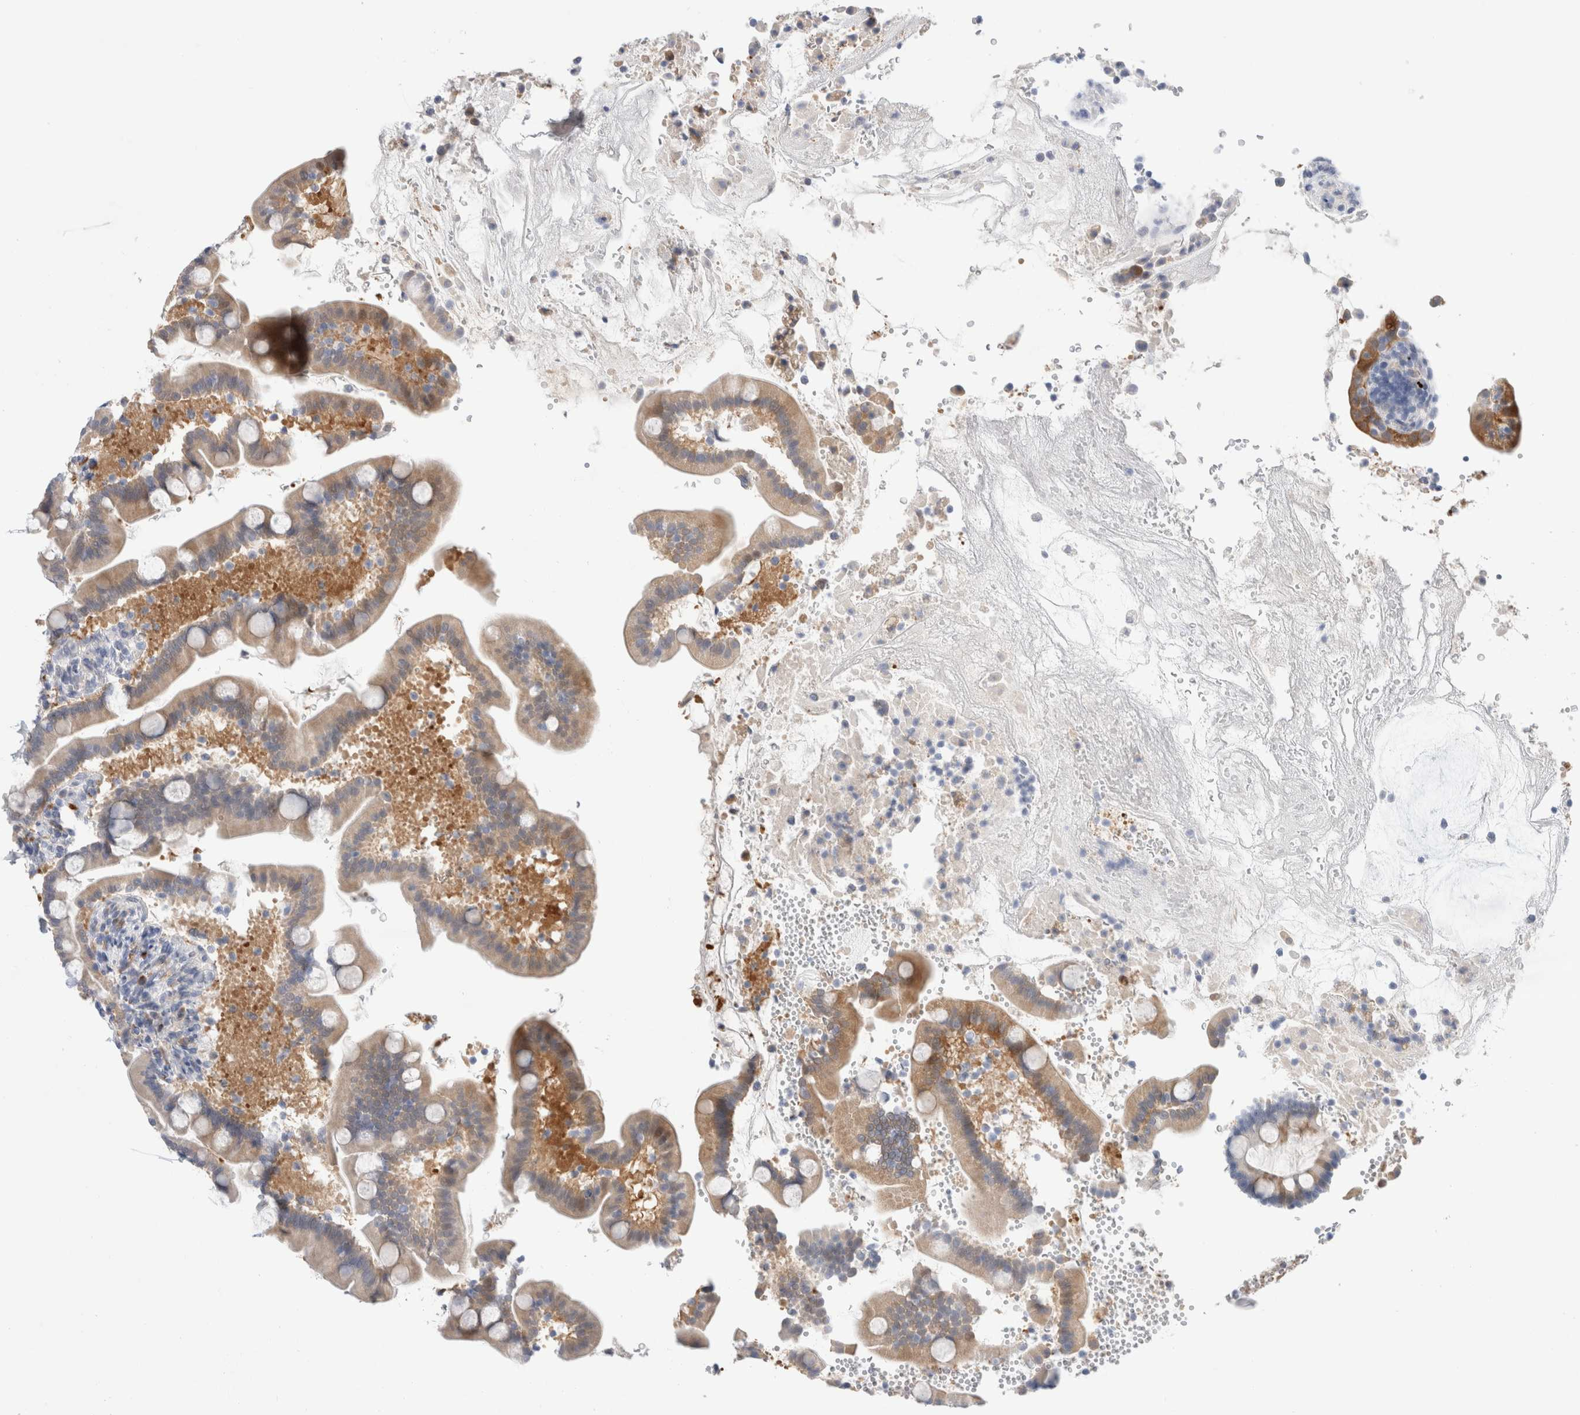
{"staining": {"intensity": "moderate", "quantity": "25%-75%", "location": "cytoplasmic/membranous"}, "tissue": "duodenum", "cell_type": "Glandular cells", "image_type": "normal", "snomed": [{"axis": "morphology", "description": "Normal tissue, NOS"}, {"axis": "topography", "description": "Duodenum"}], "caption": "Protein staining of normal duodenum reveals moderate cytoplasmic/membranous positivity in about 25%-75% of glandular cells. (brown staining indicates protein expression, while blue staining denotes nuclei).", "gene": "SLC22A12", "patient": {"sex": "male", "age": 54}}